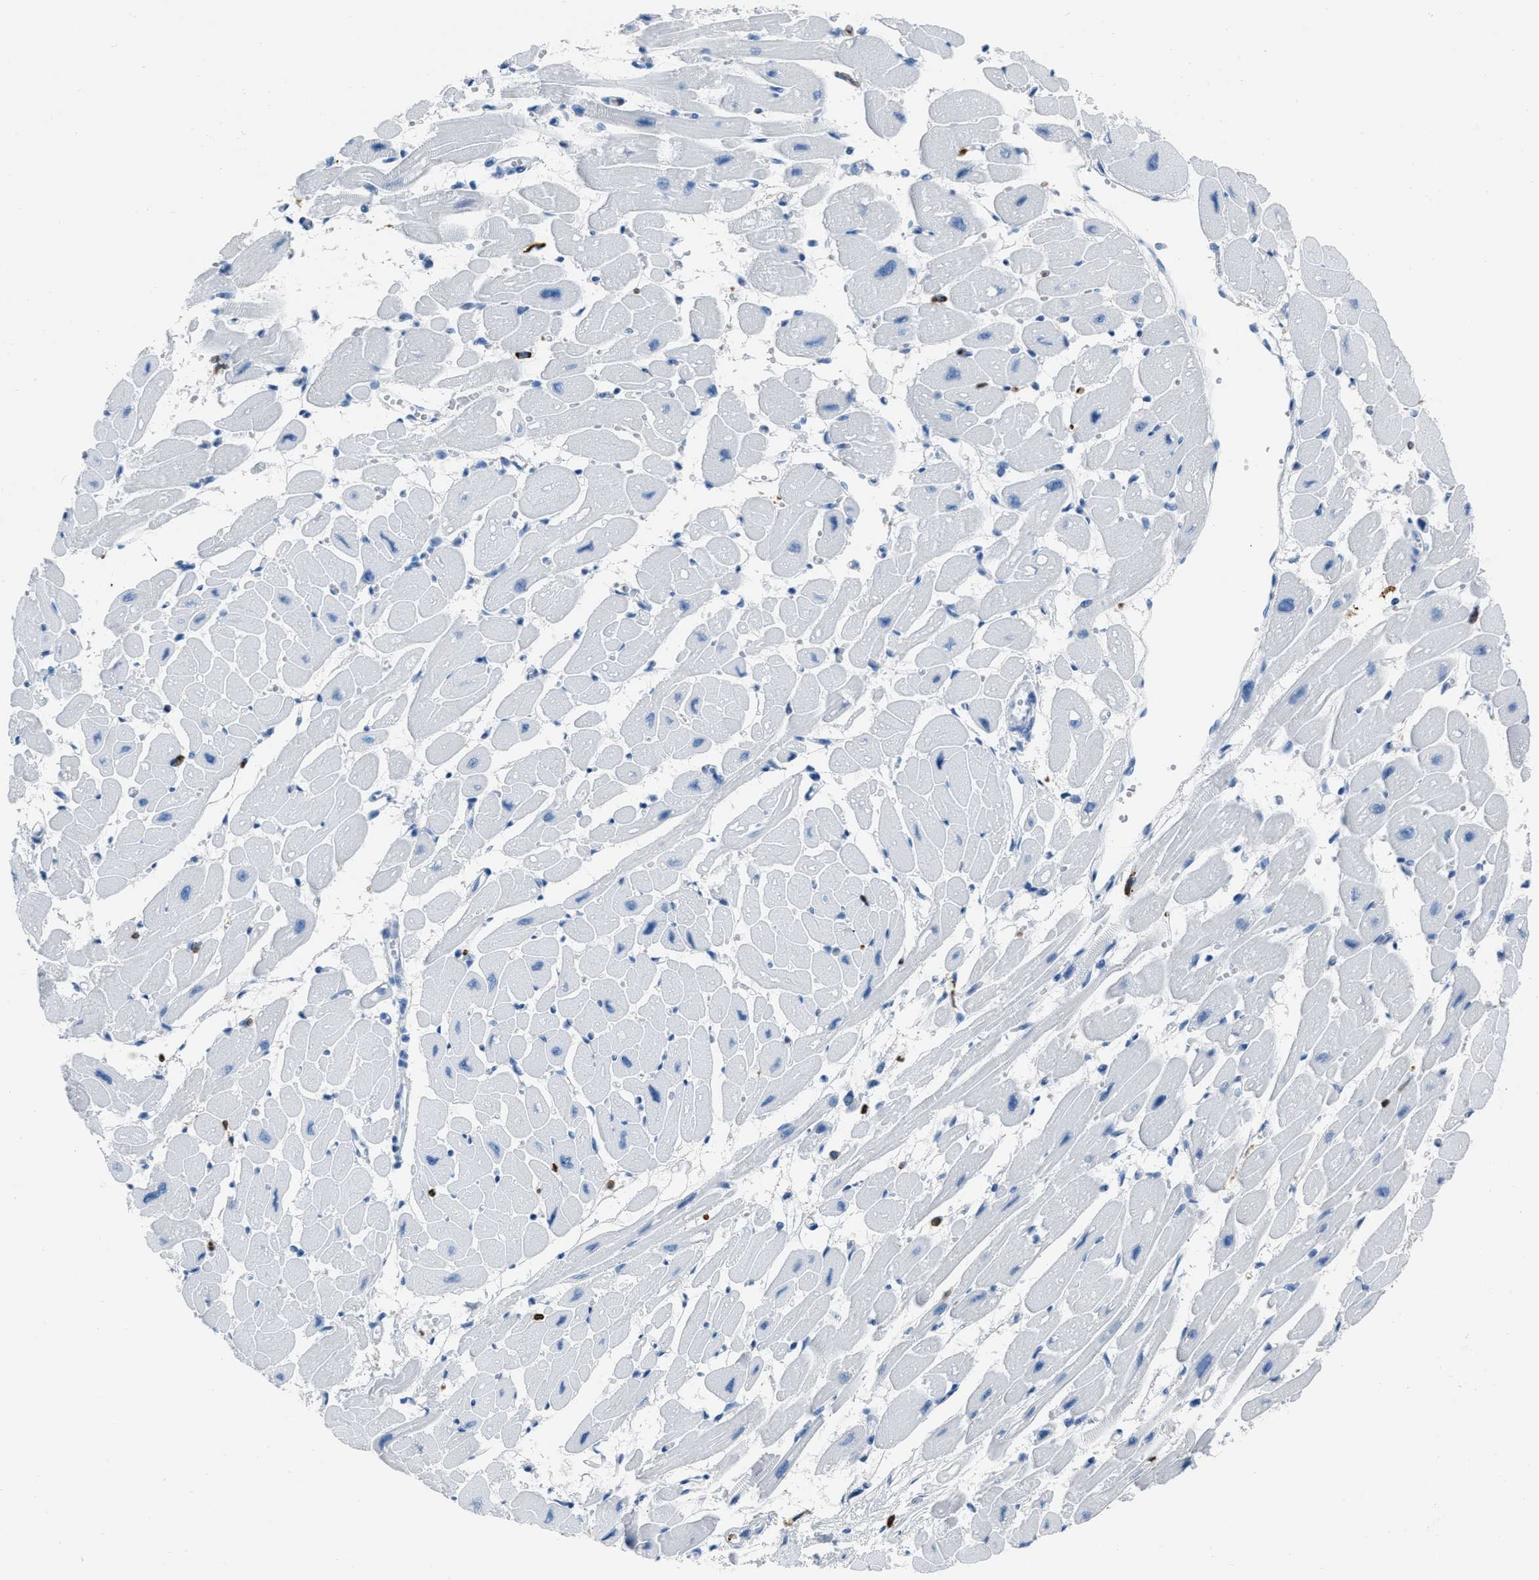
{"staining": {"intensity": "negative", "quantity": "none", "location": "none"}, "tissue": "heart muscle", "cell_type": "Cardiomyocytes", "image_type": "normal", "snomed": [{"axis": "morphology", "description": "Normal tissue, NOS"}, {"axis": "topography", "description": "Heart"}], "caption": "This is an immunohistochemistry micrograph of unremarkable heart muscle. There is no positivity in cardiomyocytes.", "gene": "LSP1", "patient": {"sex": "female", "age": 54}}